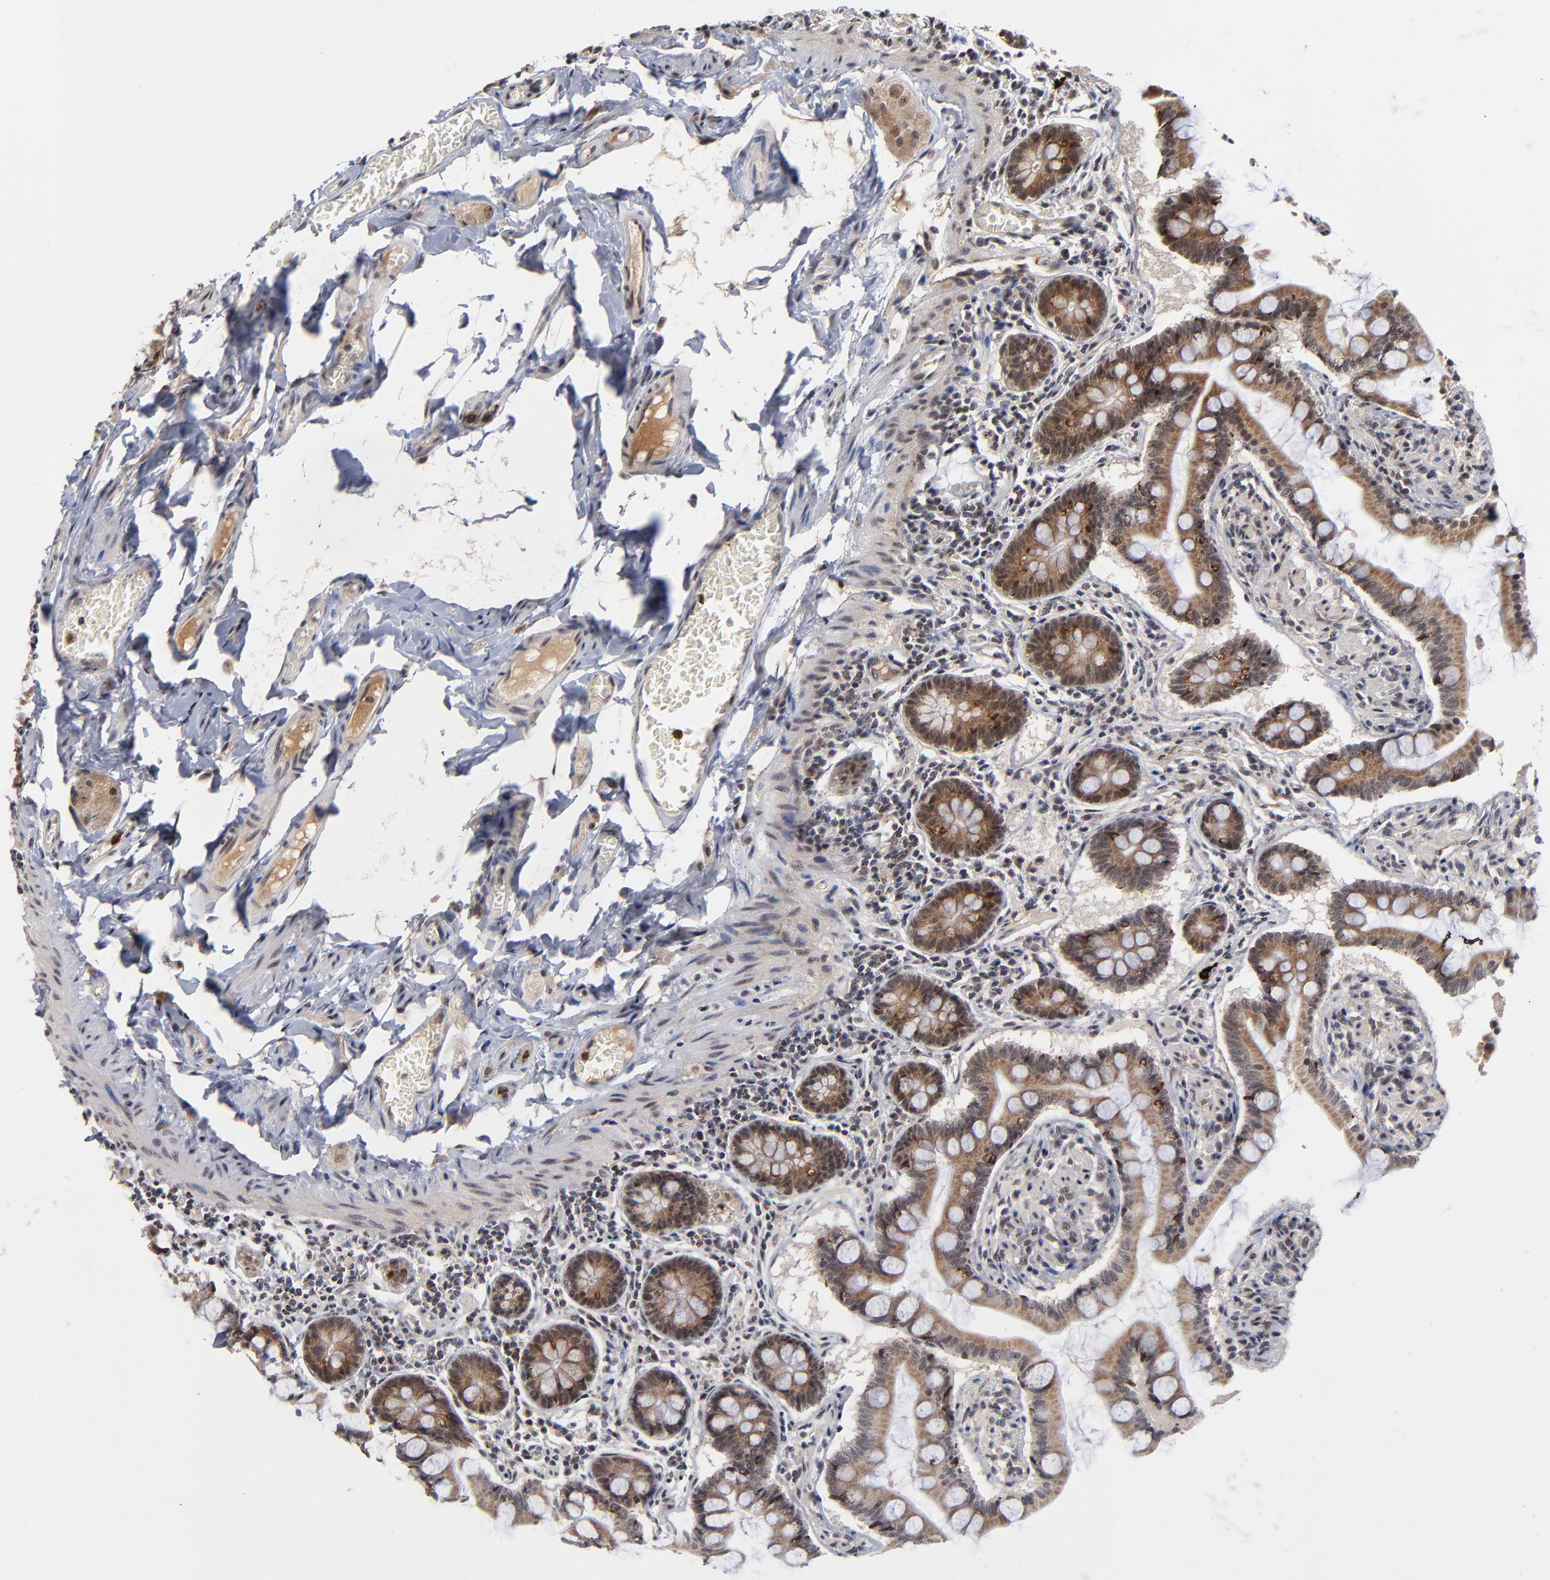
{"staining": {"intensity": "strong", "quantity": ">75%", "location": "cytoplasmic/membranous,nuclear"}, "tissue": "small intestine", "cell_type": "Glandular cells", "image_type": "normal", "snomed": [{"axis": "morphology", "description": "Normal tissue, NOS"}, {"axis": "topography", "description": "Small intestine"}], "caption": "Approximately >75% of glandular cells in unremarkable human small intestine exhibit strong cytoplasmic/membranous,nuclear protein staining as visualized by brown immunohistochemical staining.", "gene": "ZNF419", "patient": {"sex": "male", "age": 41}}